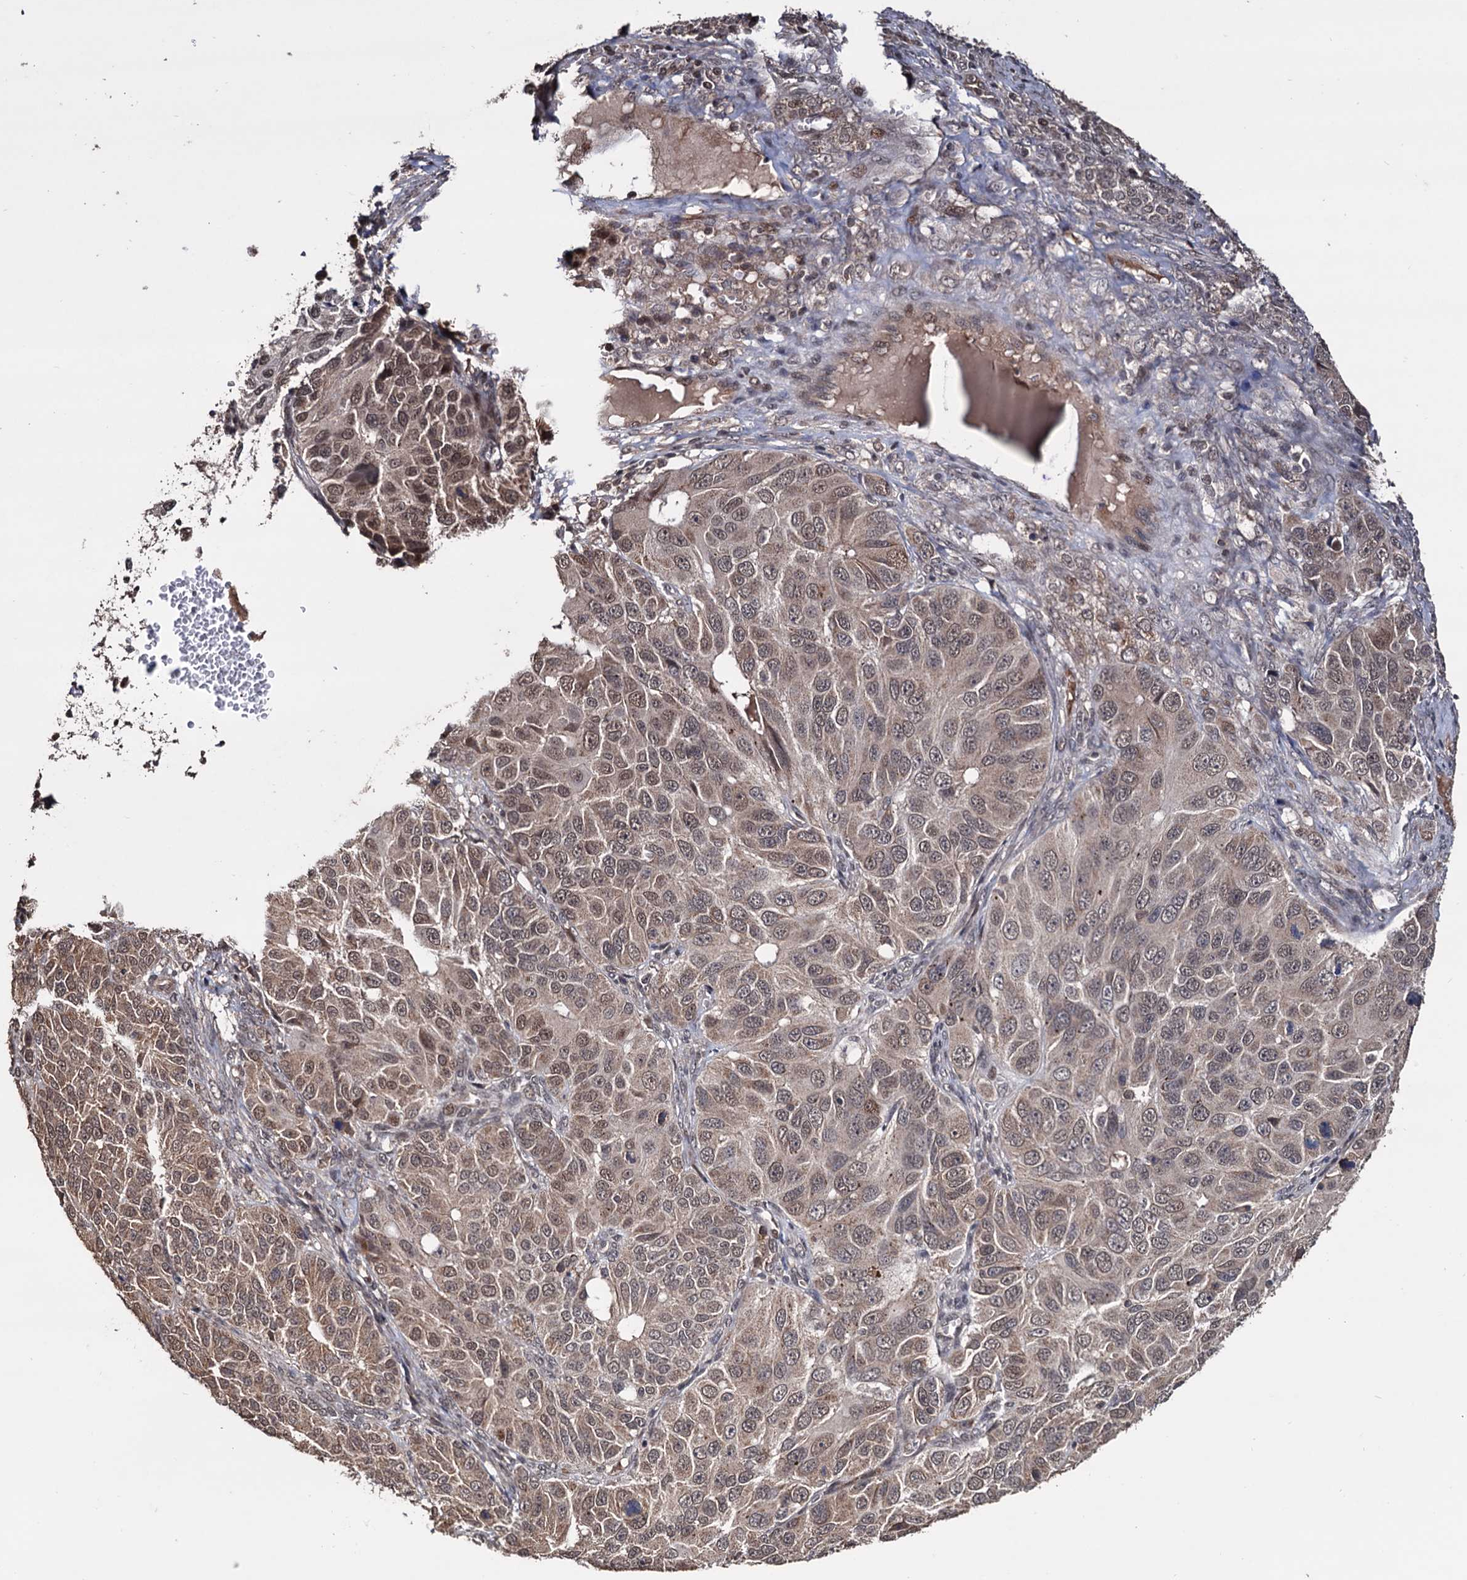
{"staining": {"intensity": "moderate", "quantity": "25%-75%", "location": "cytoplasmic/membranous,nuclear"}, "tissue": "ovarian cancer", "cell_type": "Tumor cells", "image_type": "cancer", "snomed": [{"axis": "morphology", "description": "Carcinoma, endometroid"}, {"axis": "topography", "description": "Ovary"}], "caption": "Human ovarian cancer (endometroid carcinoma) stained for a protein (brown) exhibits moderate cytoplasmic/membranous and nuclear positive positivity in approximately 25%-75% of tumor cells.", "gene": "KLF5", "patient": {"sex": "female", "age": 51}}